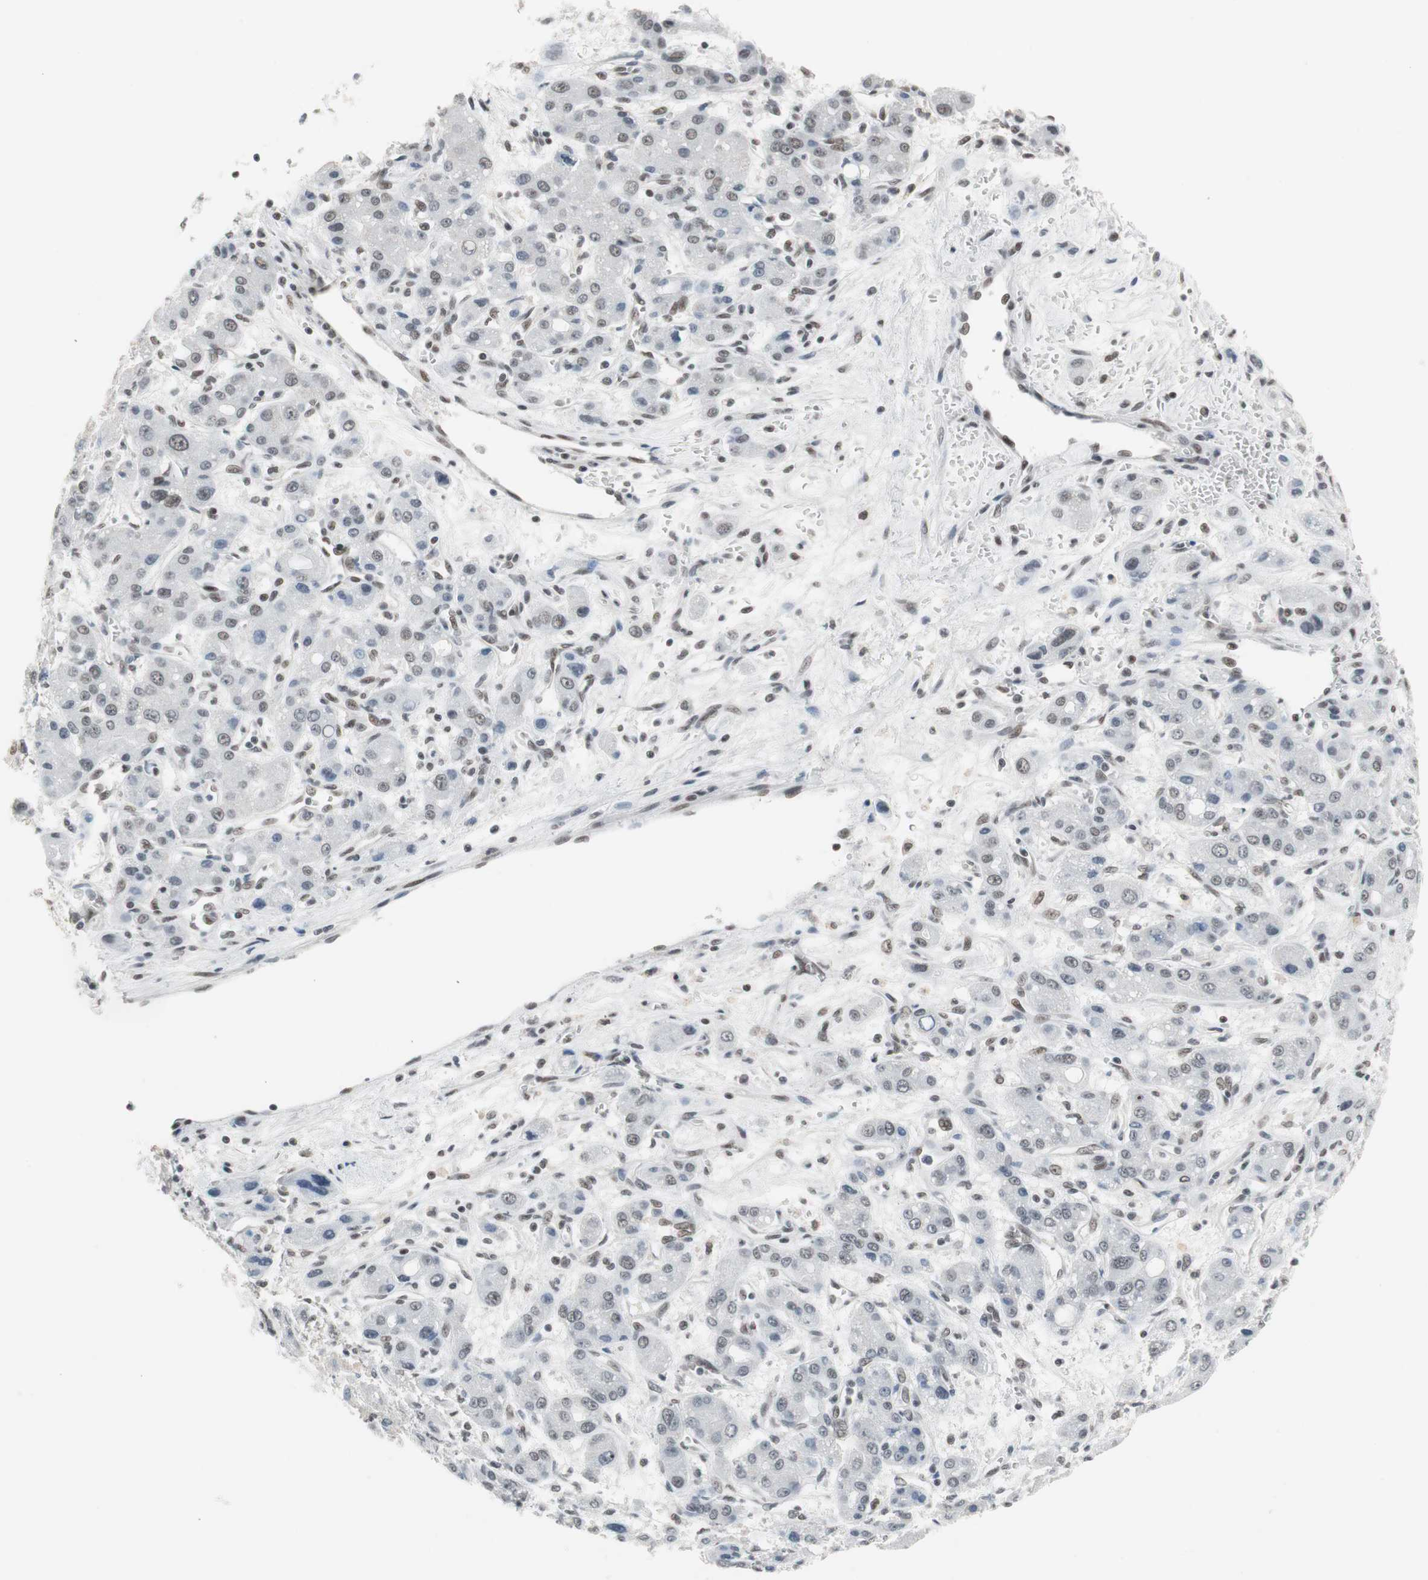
{"staining": {"intensity": "weak", "quantity": "<25%", "location": "nuclear"}, "tissue": "liver cancer", "cell_type": "Tumor cells", "image_type": "cancer", "snomed": [{"axis": "morphology", "description": "Carcinoma, Hepatocellular, NOS"}, {"axis": "topography", "description": "Liver"}], "caption": "DAB immunohistochemical staining of human hepatocellular carcinoma (liver) exhibits no significant staining in tumor cells.", "gene": "RTF1", "patient": {"sex": "male", "age": 55}}